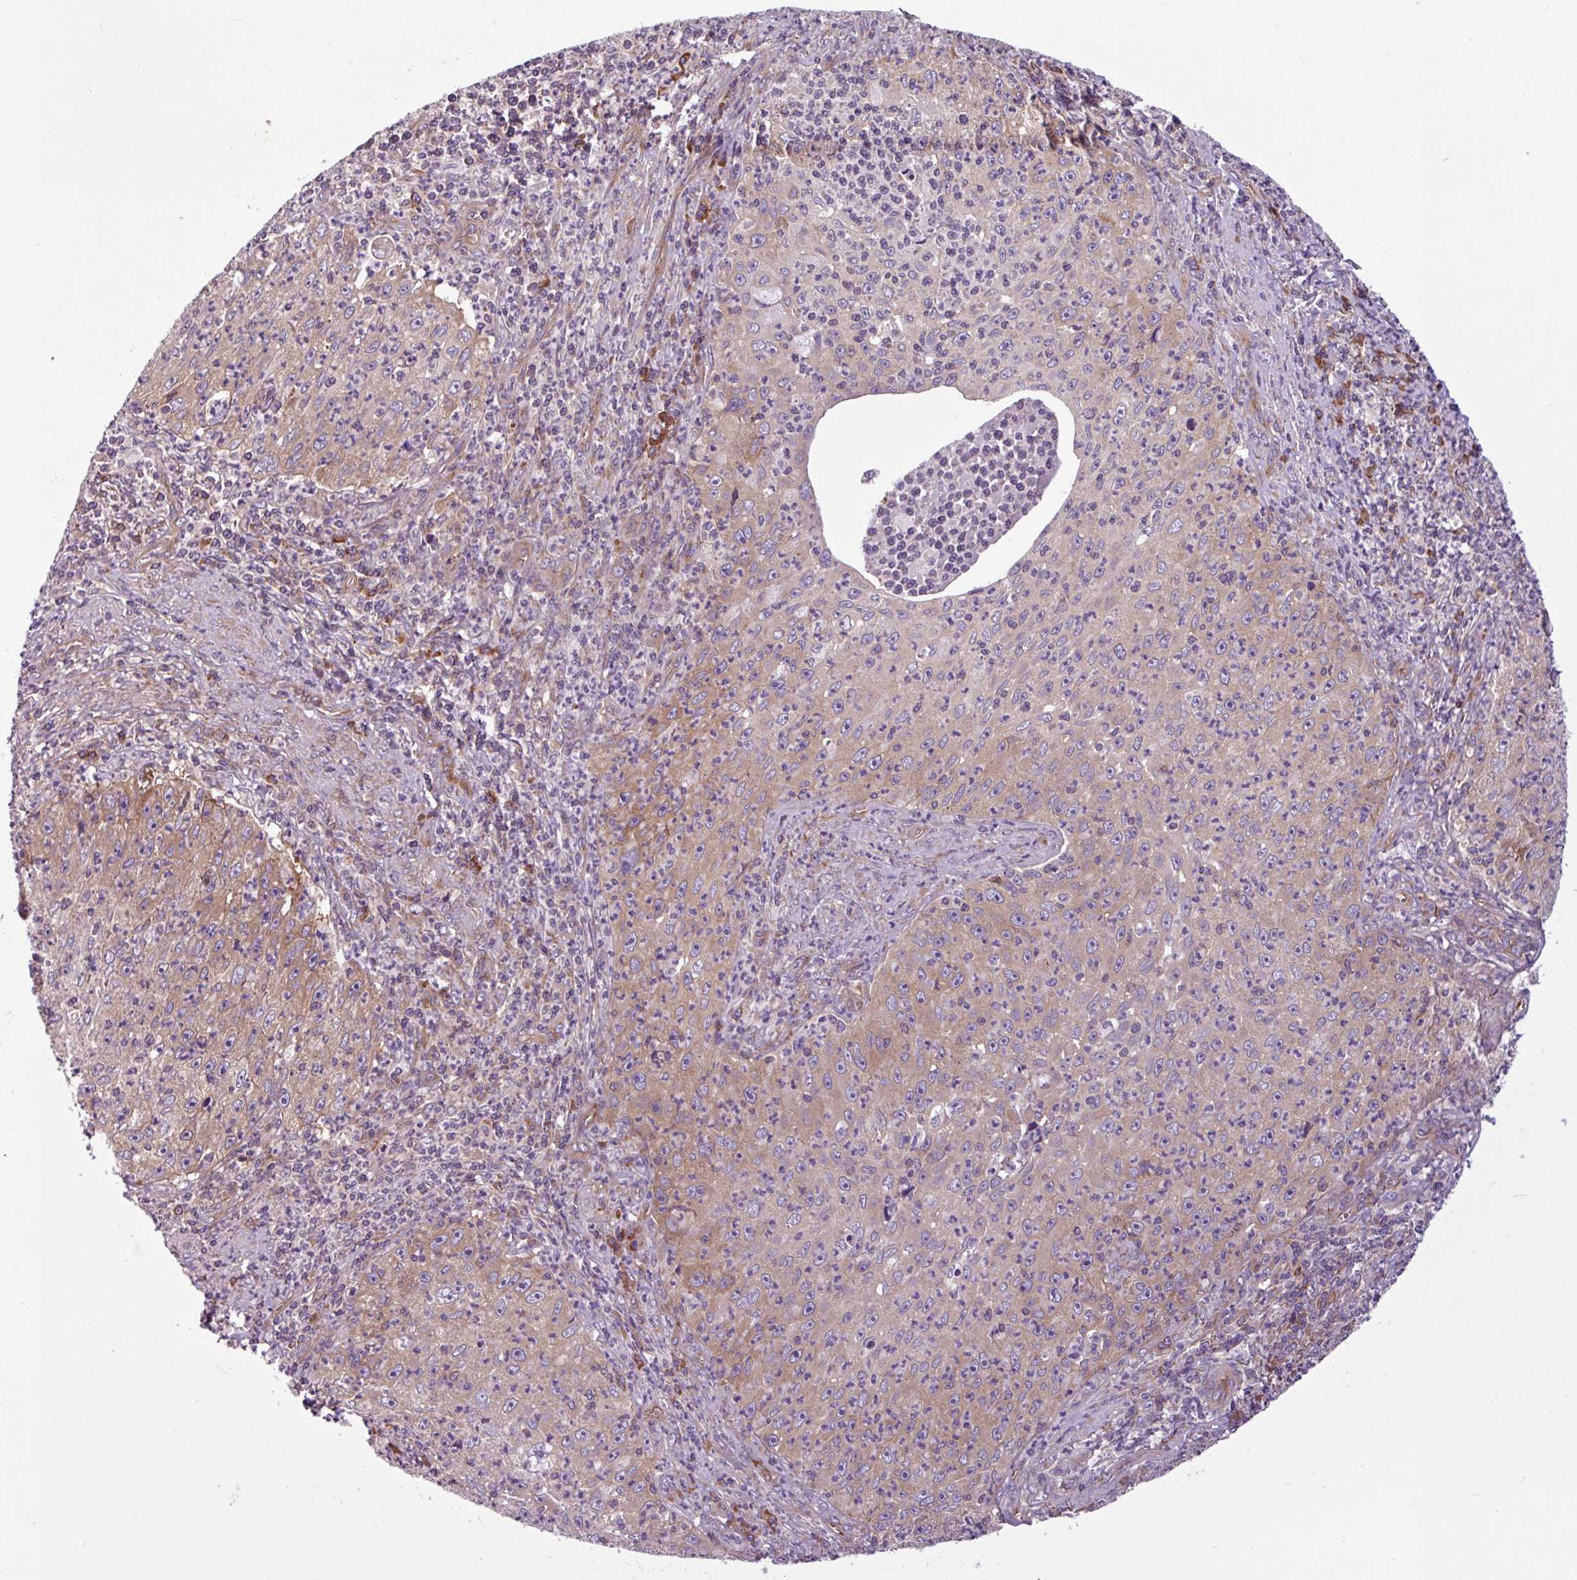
{"staining": {"intensity": "moderate", "quantity": ">75%", "location": "cytoplasmic/membranous"}, "tissue": "cervical cancer", "cell_type": "Tumor cells", "image_type": "cancer", "snomed": [{"axis": "morphology", "description": "Squamous cell carcinoma, NOS"}, {"axis": "topography", "description": "Cervix"}], "caption": "IHC micrograph of neoplastic tissue: human cervical cancer stained using immunohistochemistry demonstrates medium levels of moderate protein expression localized specifically in the cytoplasmic/membranous of tumor cells, appearing as a cytoplasmic/membranous brown color.", "gene": "MROH2A", "patient": {"sex": "female", "age": 30}}